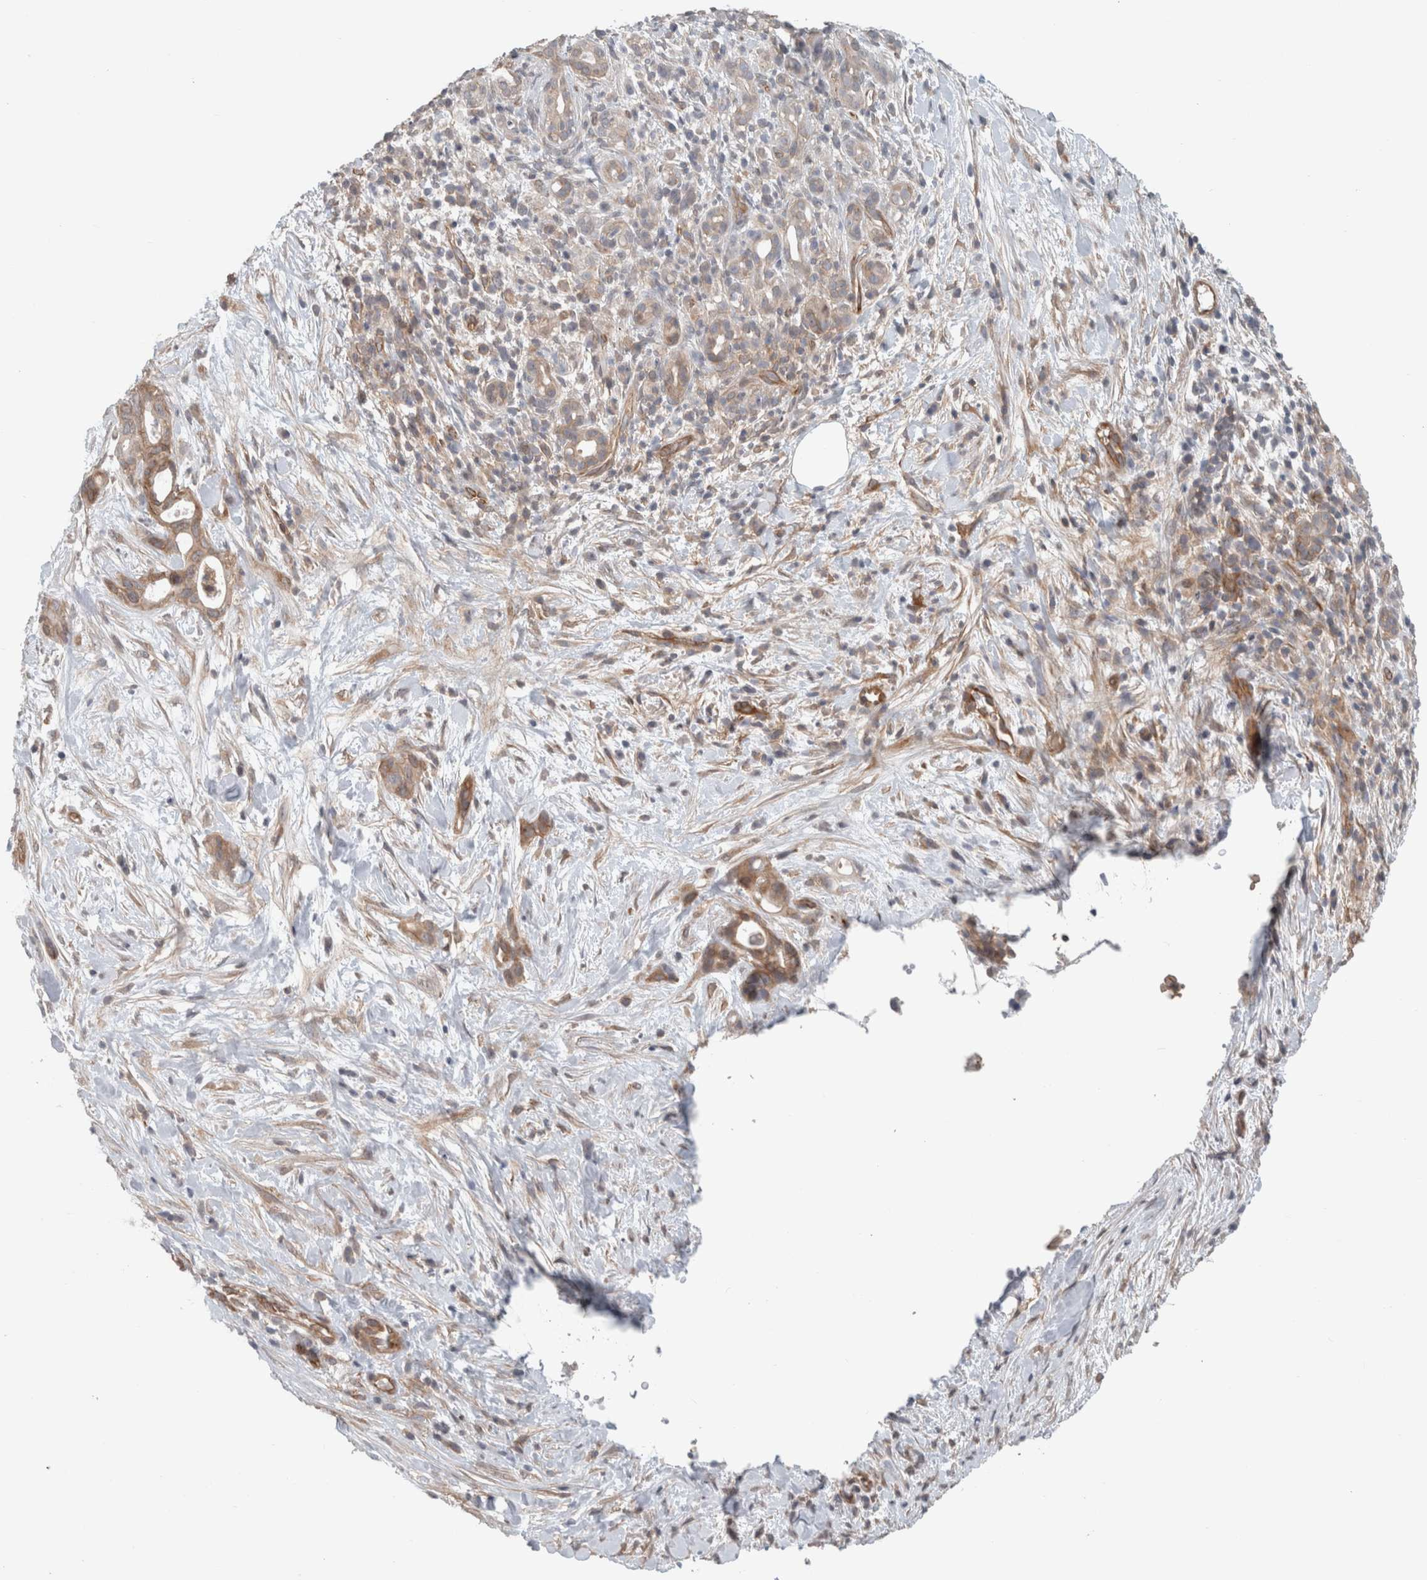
{"staining": {"intensity": "weak", "quantity": ">75%", "location": "cytoplasmic/membranous"}, "tissue": "pancreatic cancer", "cell_type": "Tumor cells", "image_type": "cancer", "snomed": [{"axis": "morphology", "description": "Adenocarcinoma, NOS"}, {"axis": "topography", "description": "Pancreas"}], "caption": "An immunohistochemistry histopathology image of neoplastic tissue is shown. Protein staining in brown shows weak cytoplasmic/membranous positivity in adenocarcinoma (pancreatic) within tumor cells.", "gene": "RASAL2", "patient": {"sex": "male", "age": 58}}